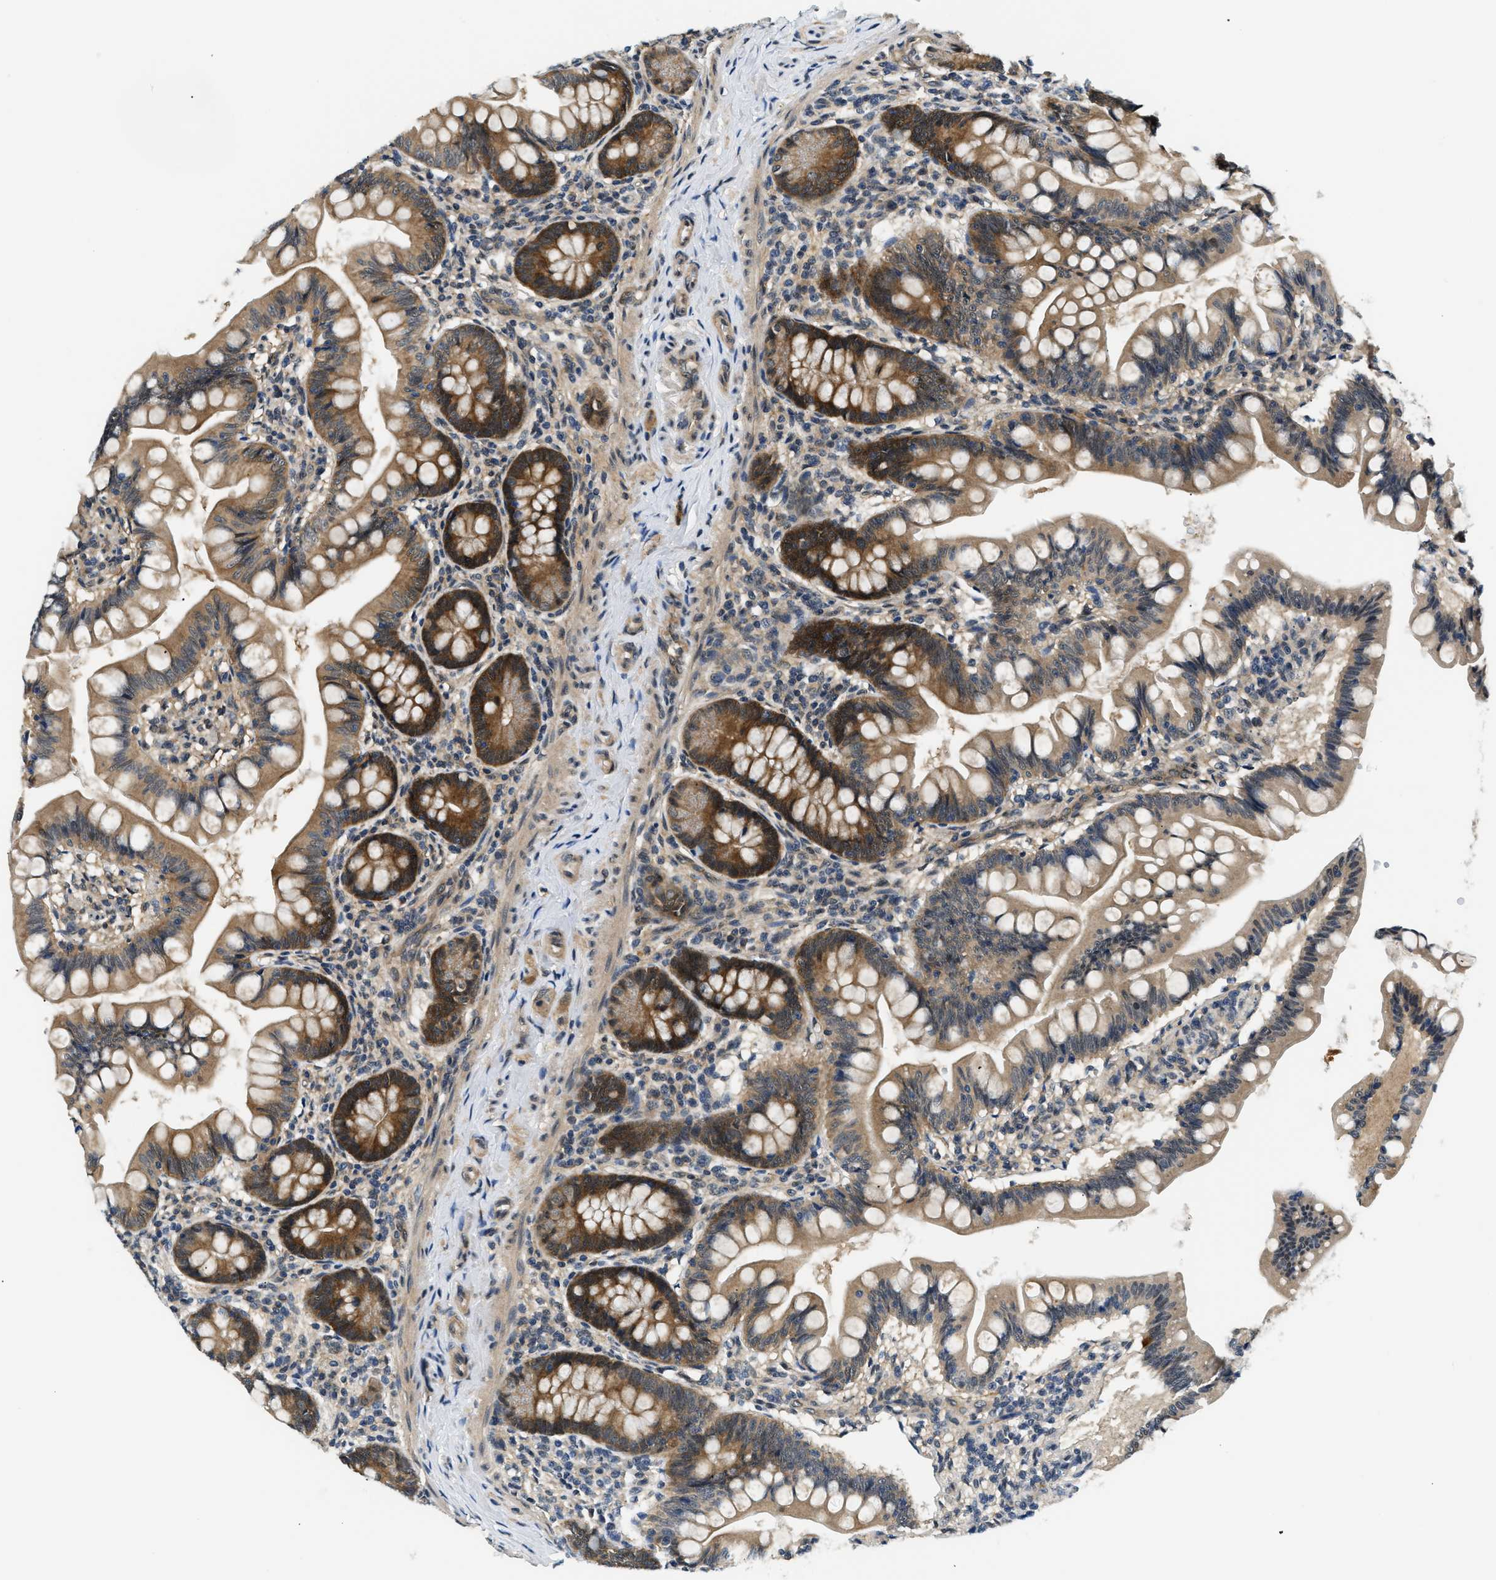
{"staining": {"intensity": "strong", "quantity": "25%-75%", "location": "cytoplasmic/membranous"}, "tissue": "small intestine", "cell_type": "Glandular cells", "image_type": "normal", "snomed": [{"axis": "morphology", "description": "Normal tissue, NOS"}, {"axis": "topography", "description": "Small intestine"}], "caption": "A histopathology image of small intestine stained for a protein reveals strong cytoplasmic/membranous brown staining in glandular cells.", "gene": "SMAD4", "patient": {"sex": "male", "age": 7}}